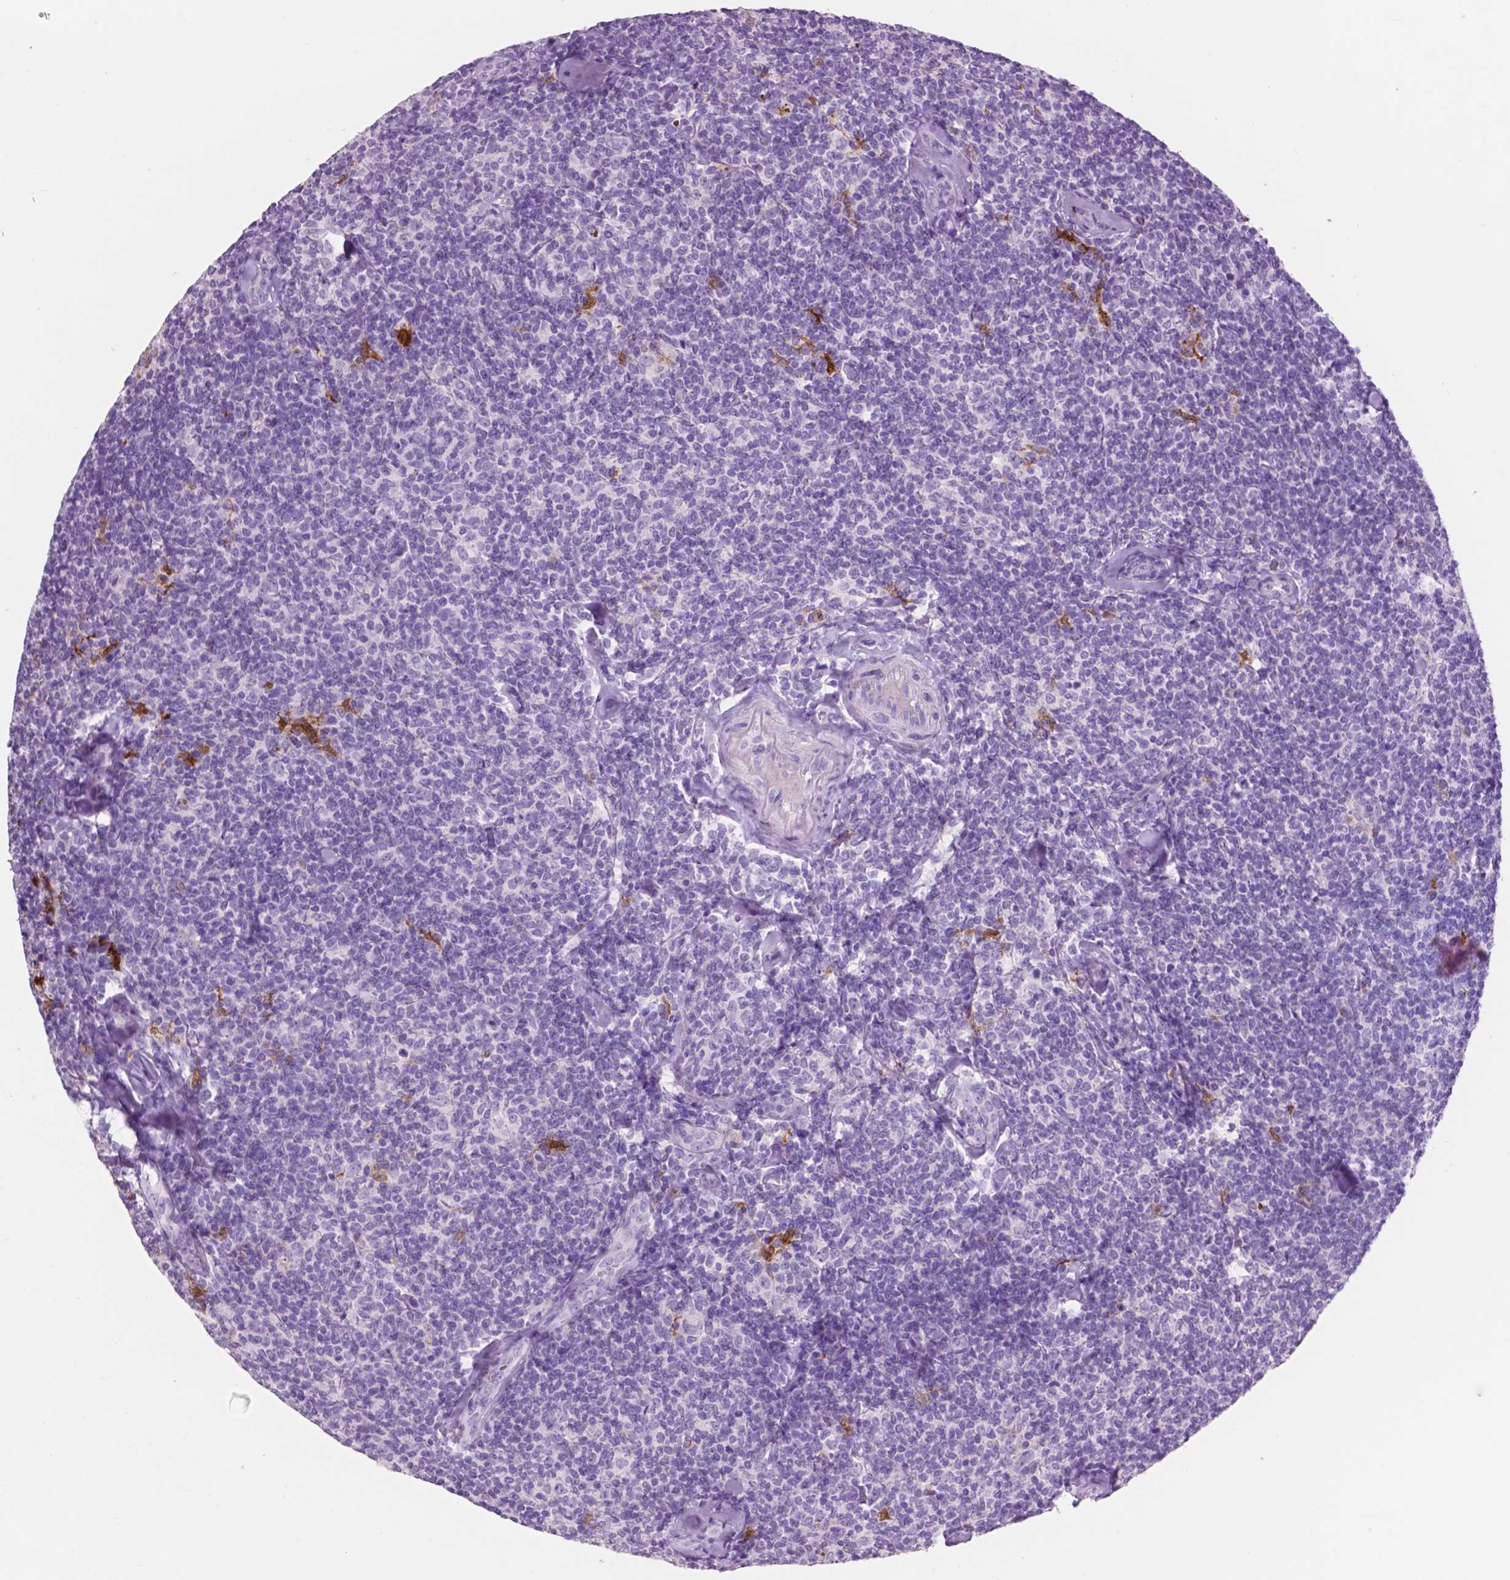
{"staining": {"intensity": "negative", "quantity": "none", "location": "none"}, "tissue": "lymphoma", "cell_type": "Tumor cells", "image_type": "cancer", "snomed": [{"axis": "morphology", "description": "Malignant lymphoma, non-Hodgkin's type, Low grade"}, {"axis": "topography", "description": "Lymph node"}], "caption": "Tumor cells show no significant staining in lymphoma.", "gene": "IDO1", "patient": {"sex": "female", "age": 56}}